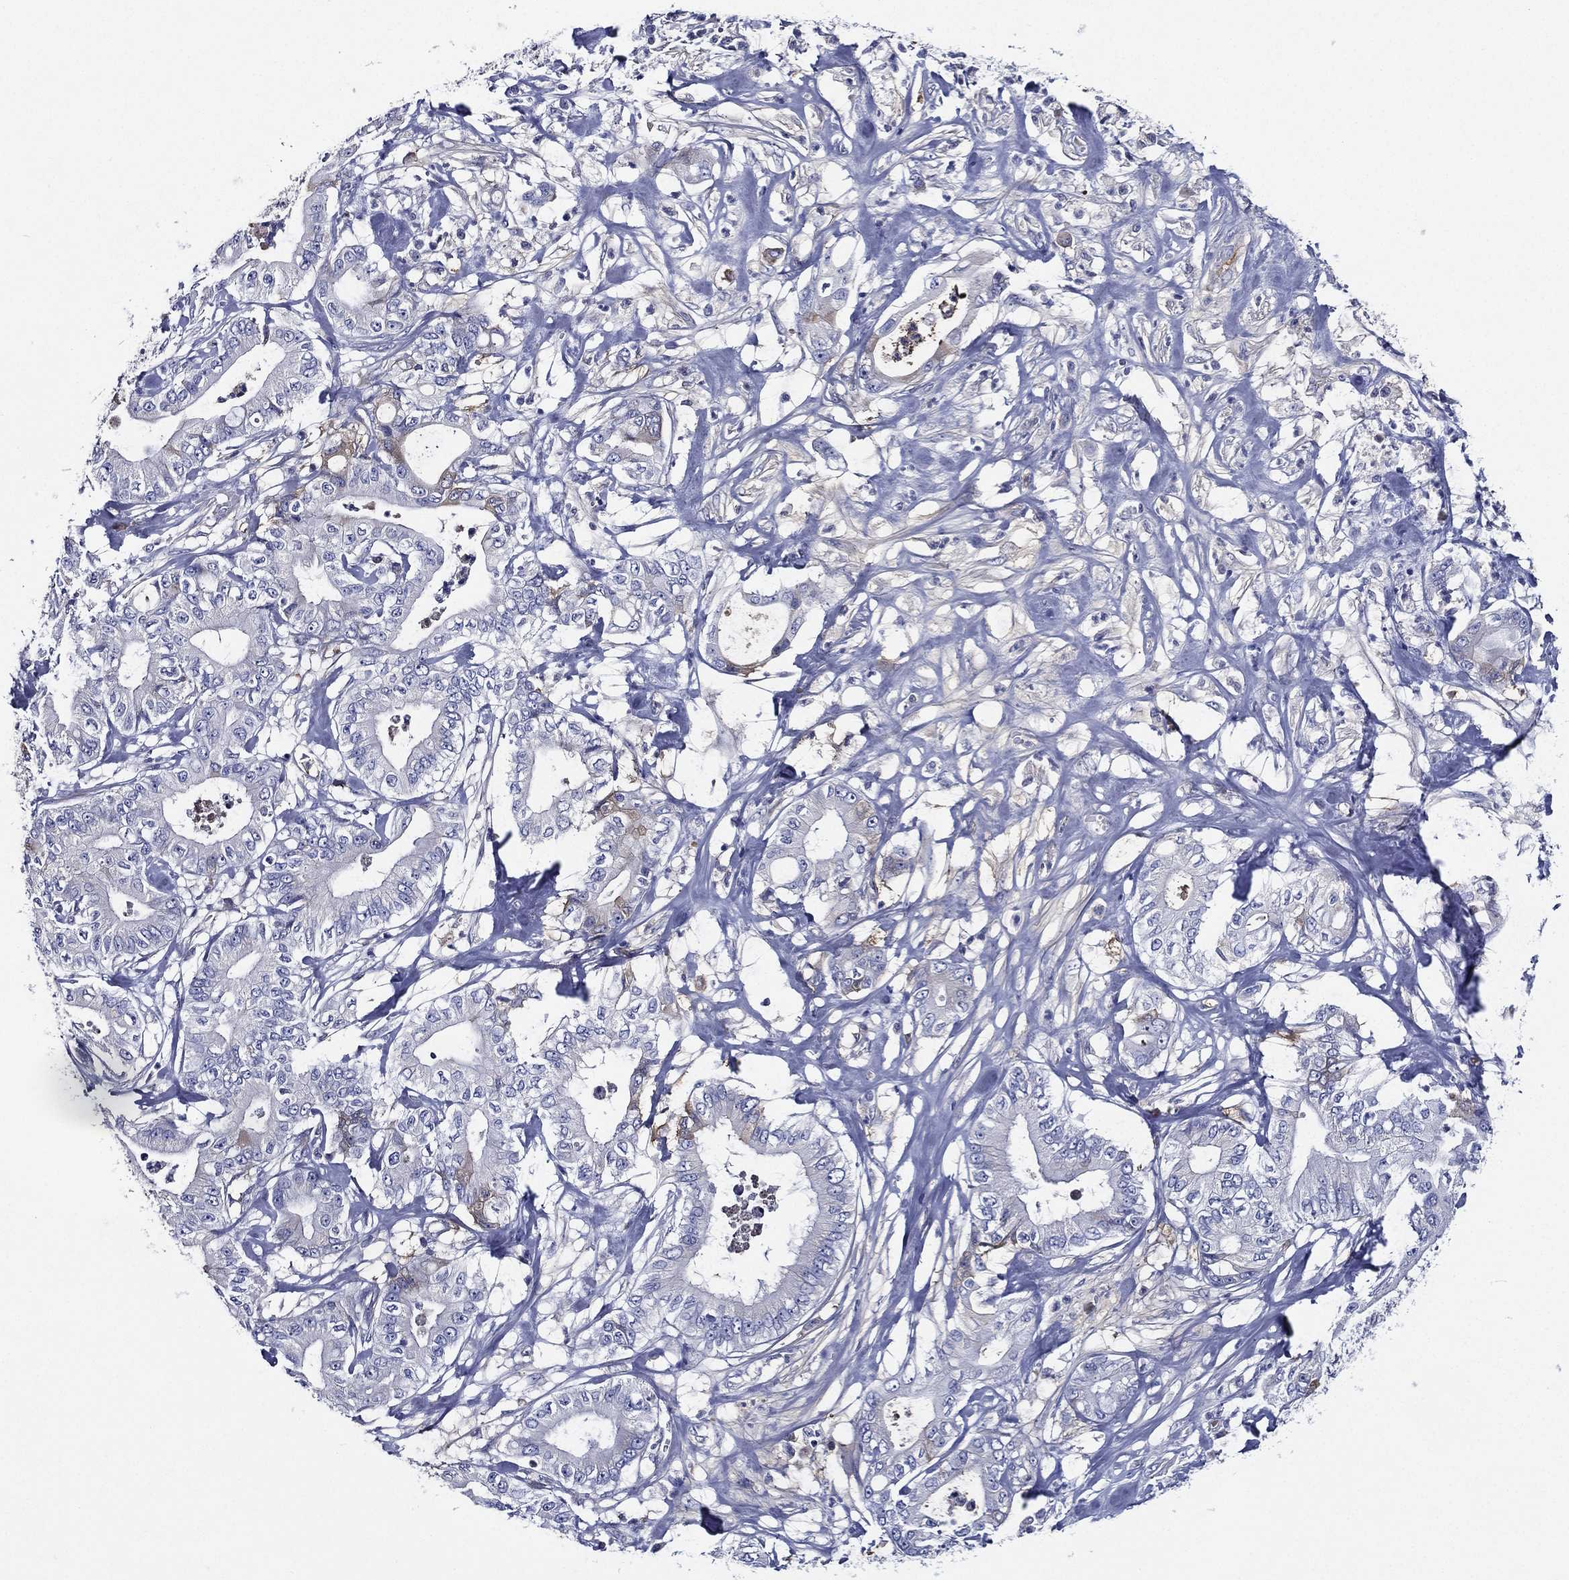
{"staining": {"intensity": "negative", "quantity": "none", "location": "none"}, "tissue": "pancreatic cancer", "cell_type": "Tumor cells", "image_type": "cancer", "snomed": [{"axis": "morphology", "description": "Adenocarcinoma, NOS"}, {"axis": "topography", "description": "Pancreas"}], "caption": "Human pancreatic cancer stained for a protein using immunohistochemistry shows no staining in tumor cells.", "gene": "TMPRSS11D", "patient": {"sex": "male", "age": 71}}